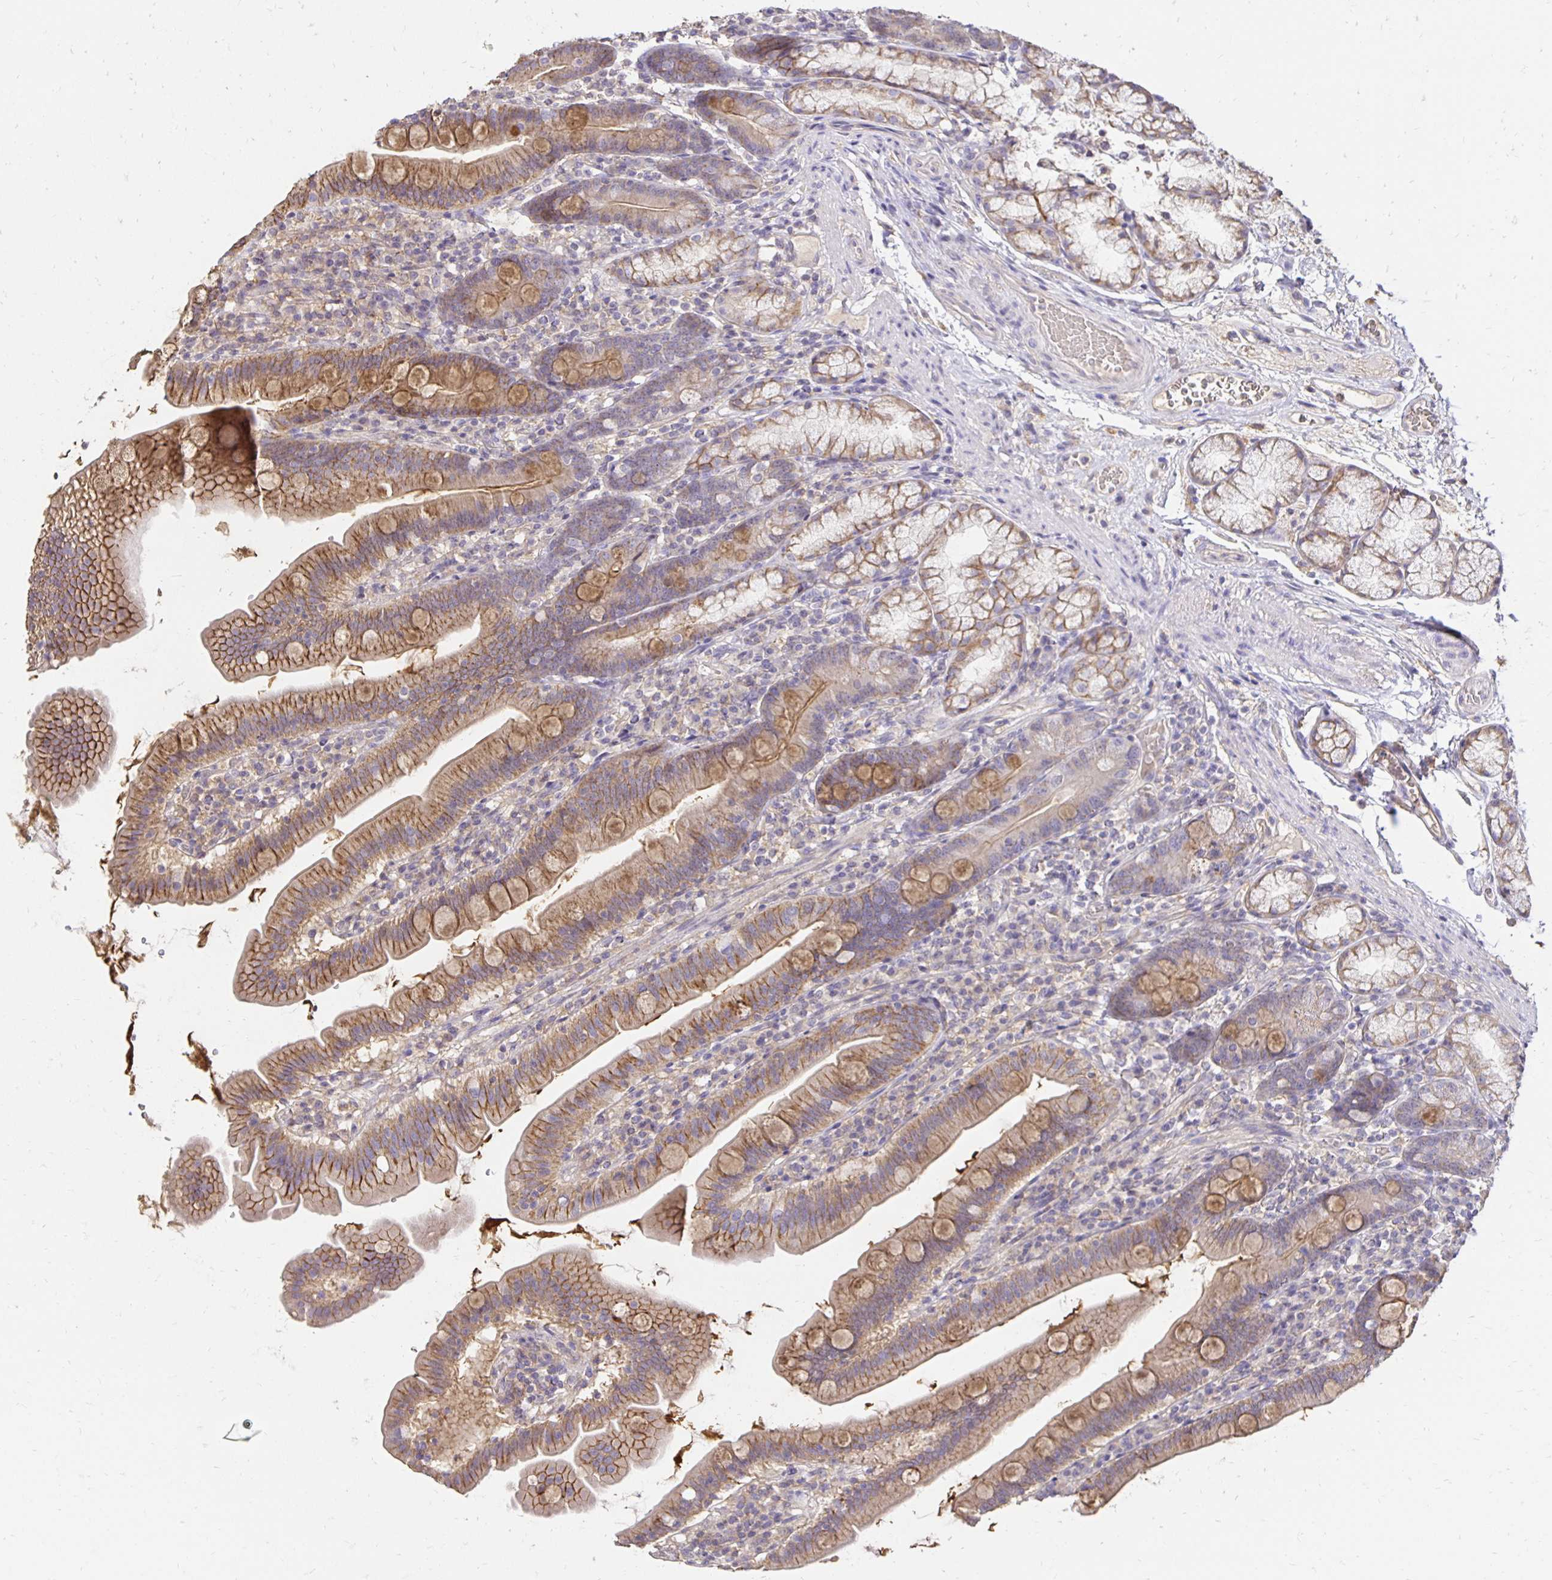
{"staining": {"intensity": "moderate", "quantity": "25%-75%", "location": "cytoplasmic/membranous"}, "tissue": "duodenum", "cell_type": "Glandular cells", "image_type": "normal", "snomed": [{"axis": "morphology", "description": "Normal tissue, NOS"}, {"axis": "topography", "description": "Duodenum"}], "caption": "Immunohistochemistry (IHC) of benign duodenum displays medium levels of moderate cytoplasmic/membranous expression in approximately 25%-75% of glandular cells.", "gene": "PNPLA3", "patient": {"sex": "female", "age": 67}}